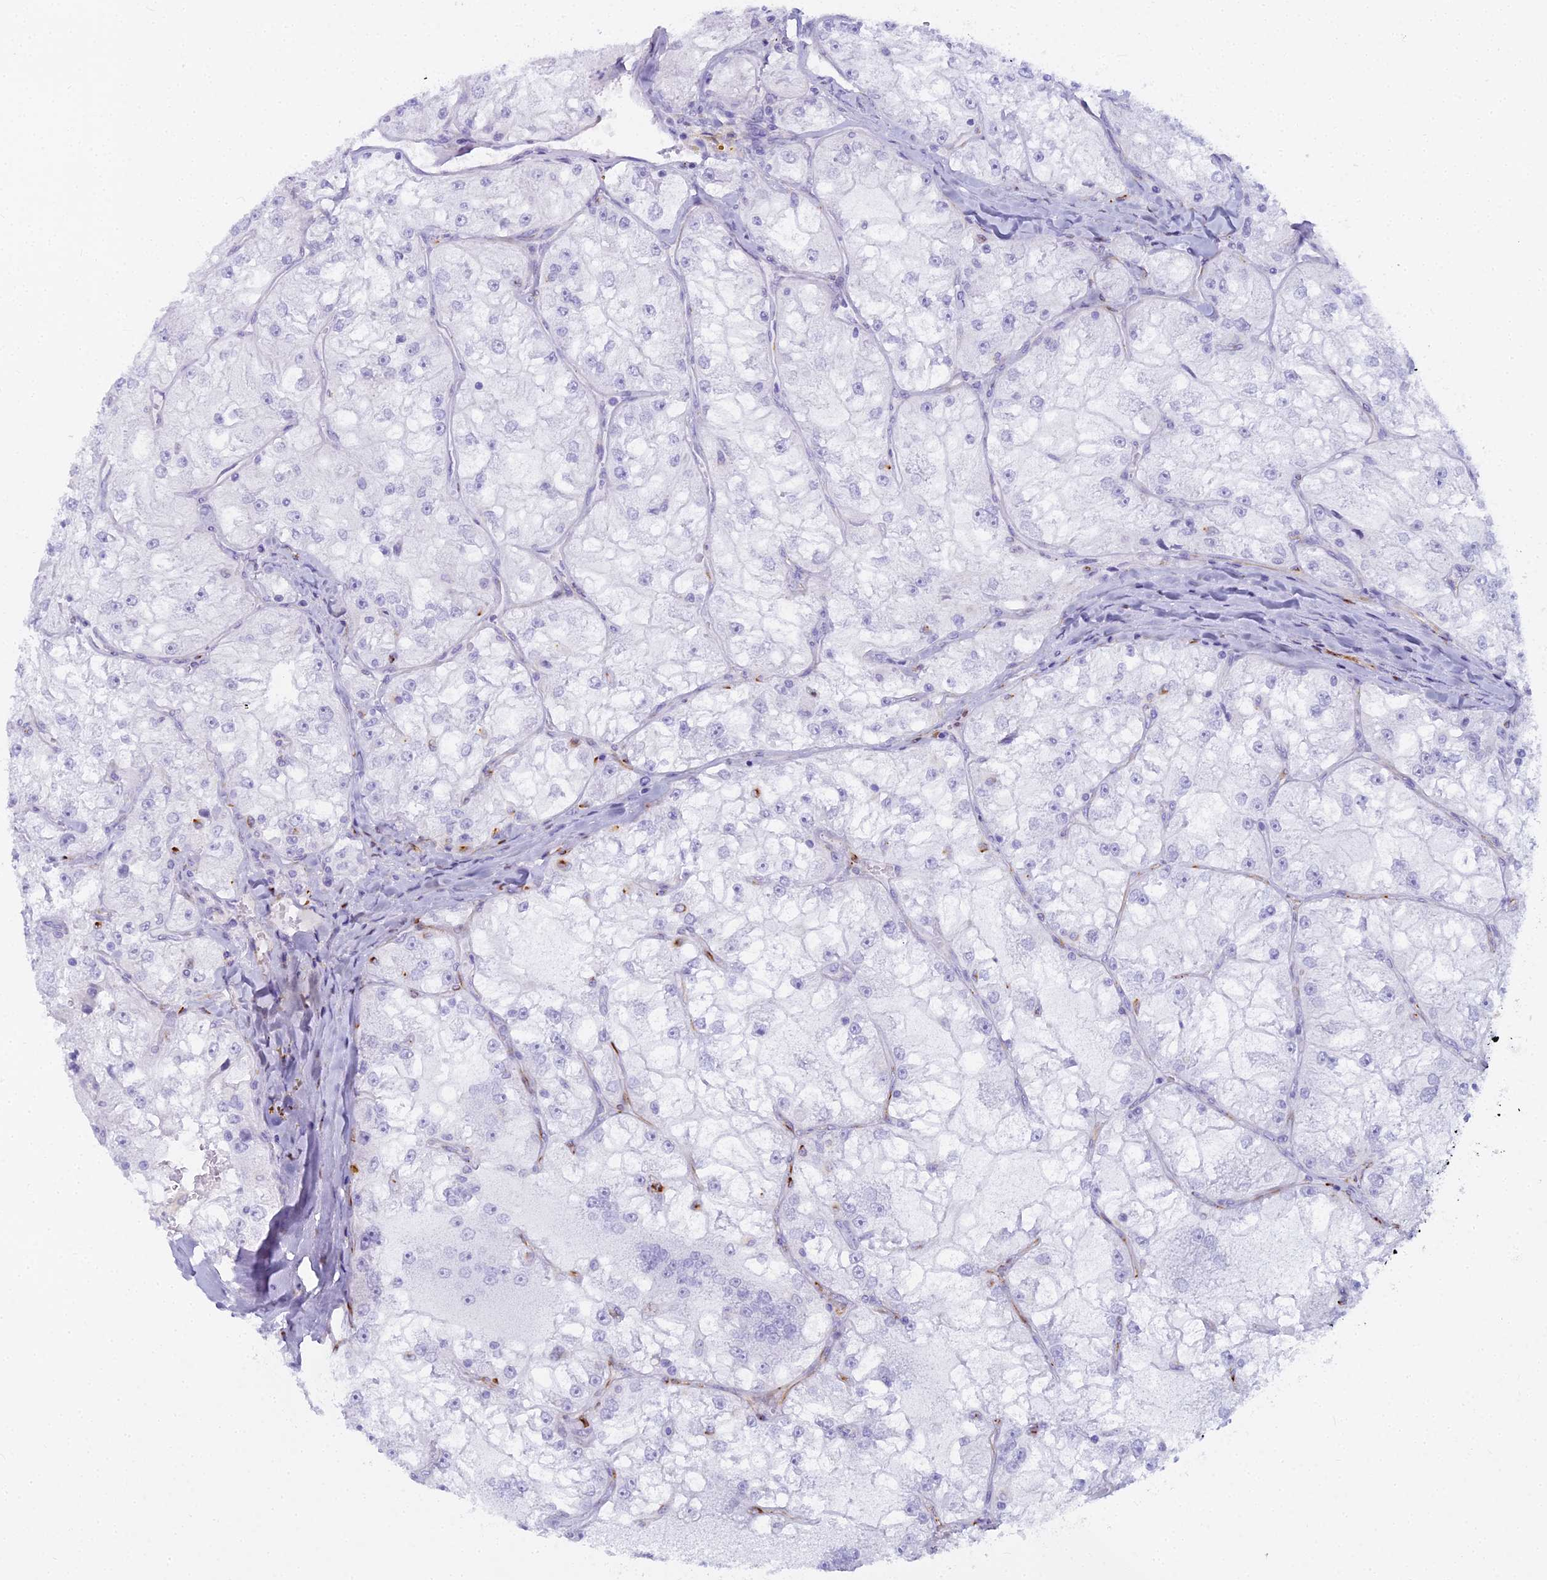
{"staining": {"intensity": "negative", "quantity": "none", "location": "none"}, "tissue": "renal cancer", "cell_type": "Tumor cells", "image_type": "cancer", "snomed": [{"axis": "morphology", "description": "Adenocarcinoma, NOS"}, {"axis": "topography", "description": "Kidney"}], "caption": "Protein analysis of adenocarcinoma (renal) reveals no significant staining in tumor cells.", "gene": "EVI2A", "patient": {"sex": "female", "age": 72}}